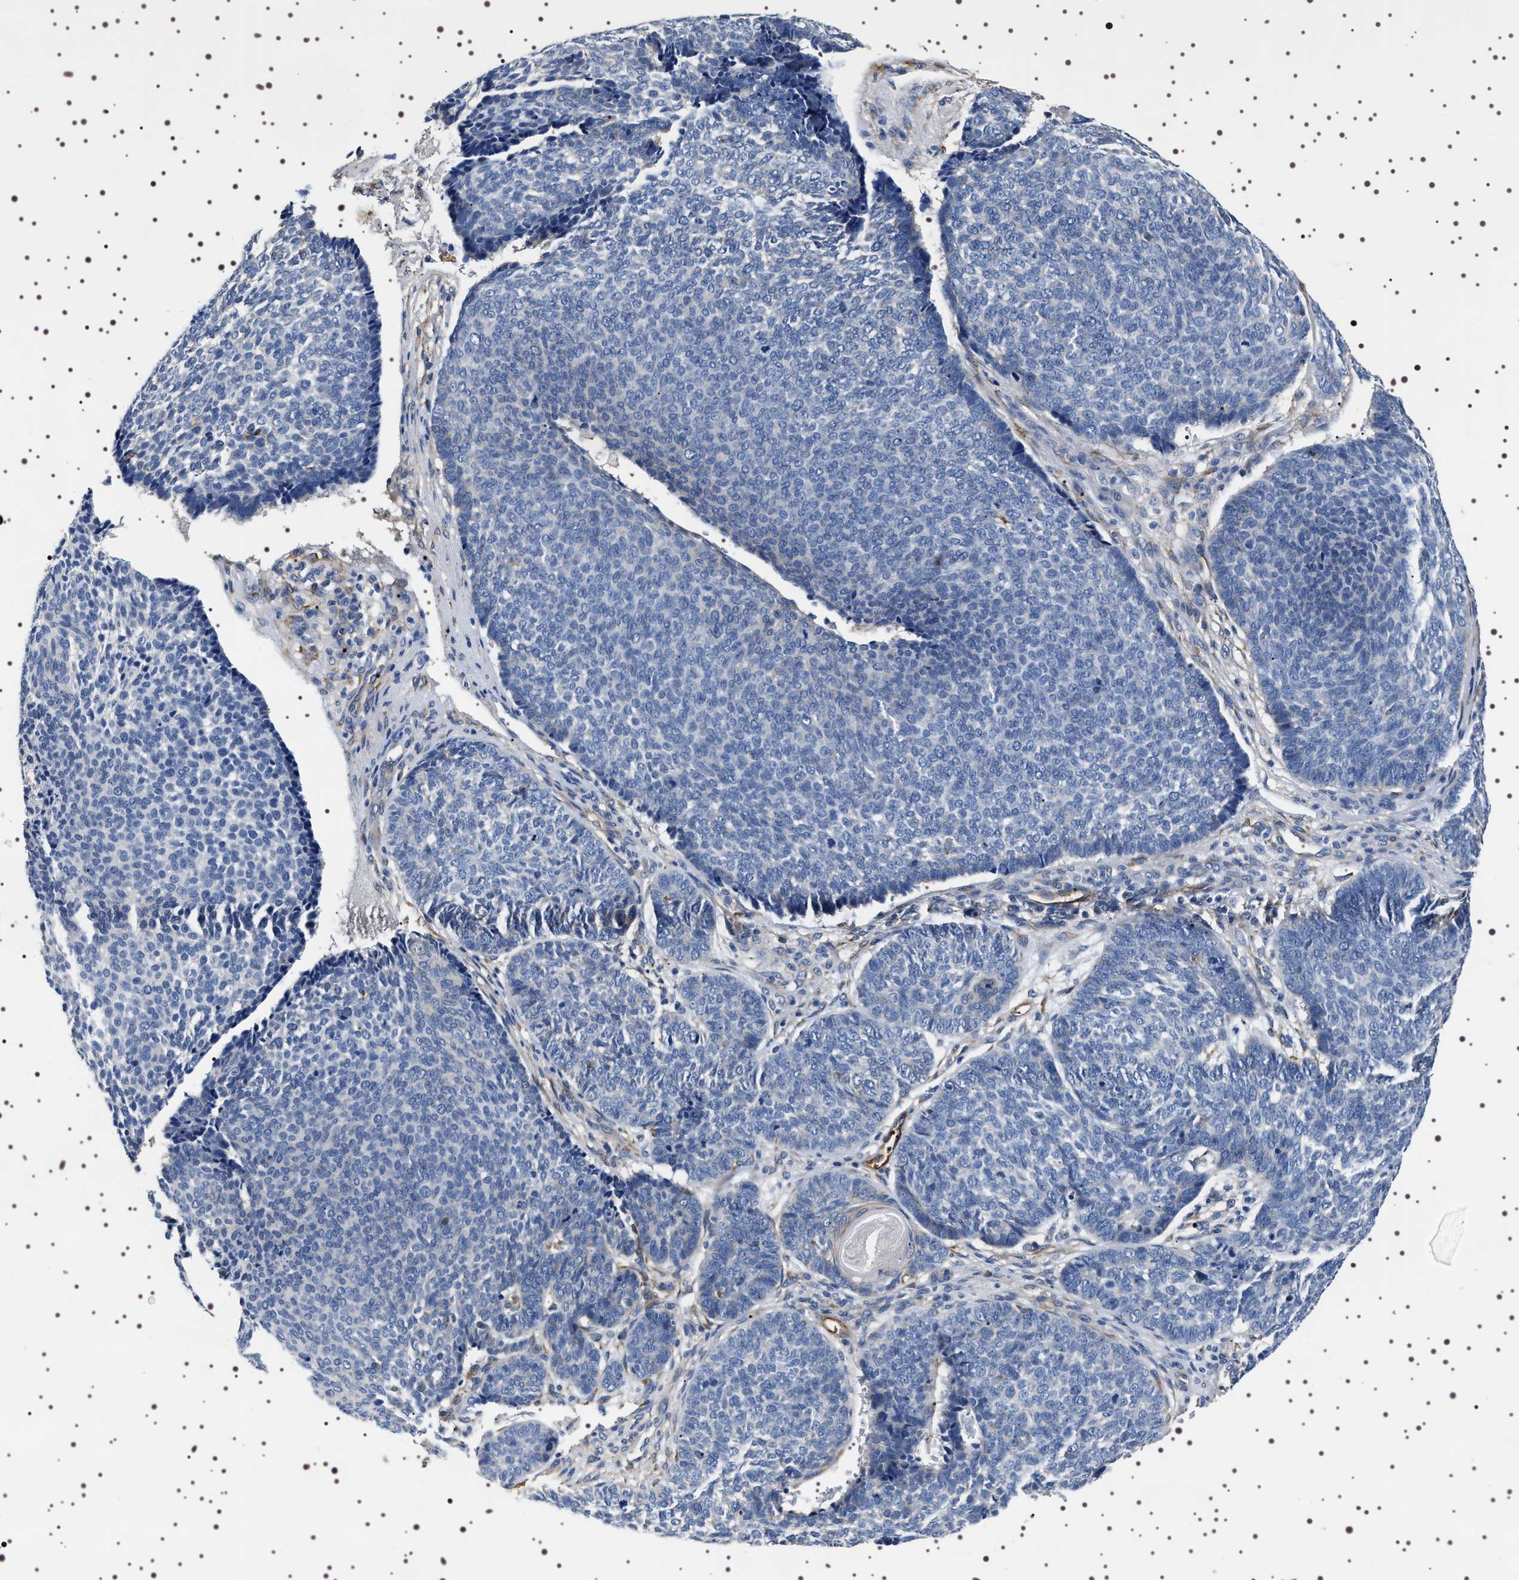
{"staining": {"intensity": "negative", "quantity": "none", "location": "none"}, "tissue": "skin cancer", "cell_type": "Tumor cells", "image_type": "cancer", "snomed": [{"axis": "morphology", "description": "Basal cell carcinoma"}, {"axis": "topography", "description": "Skin"}], "caption": "A photomicrograph of human skin cancer is negative for staining in tumor cells.", "gene": "ALPL", "patient": {"sex": "male", "age": 84}}